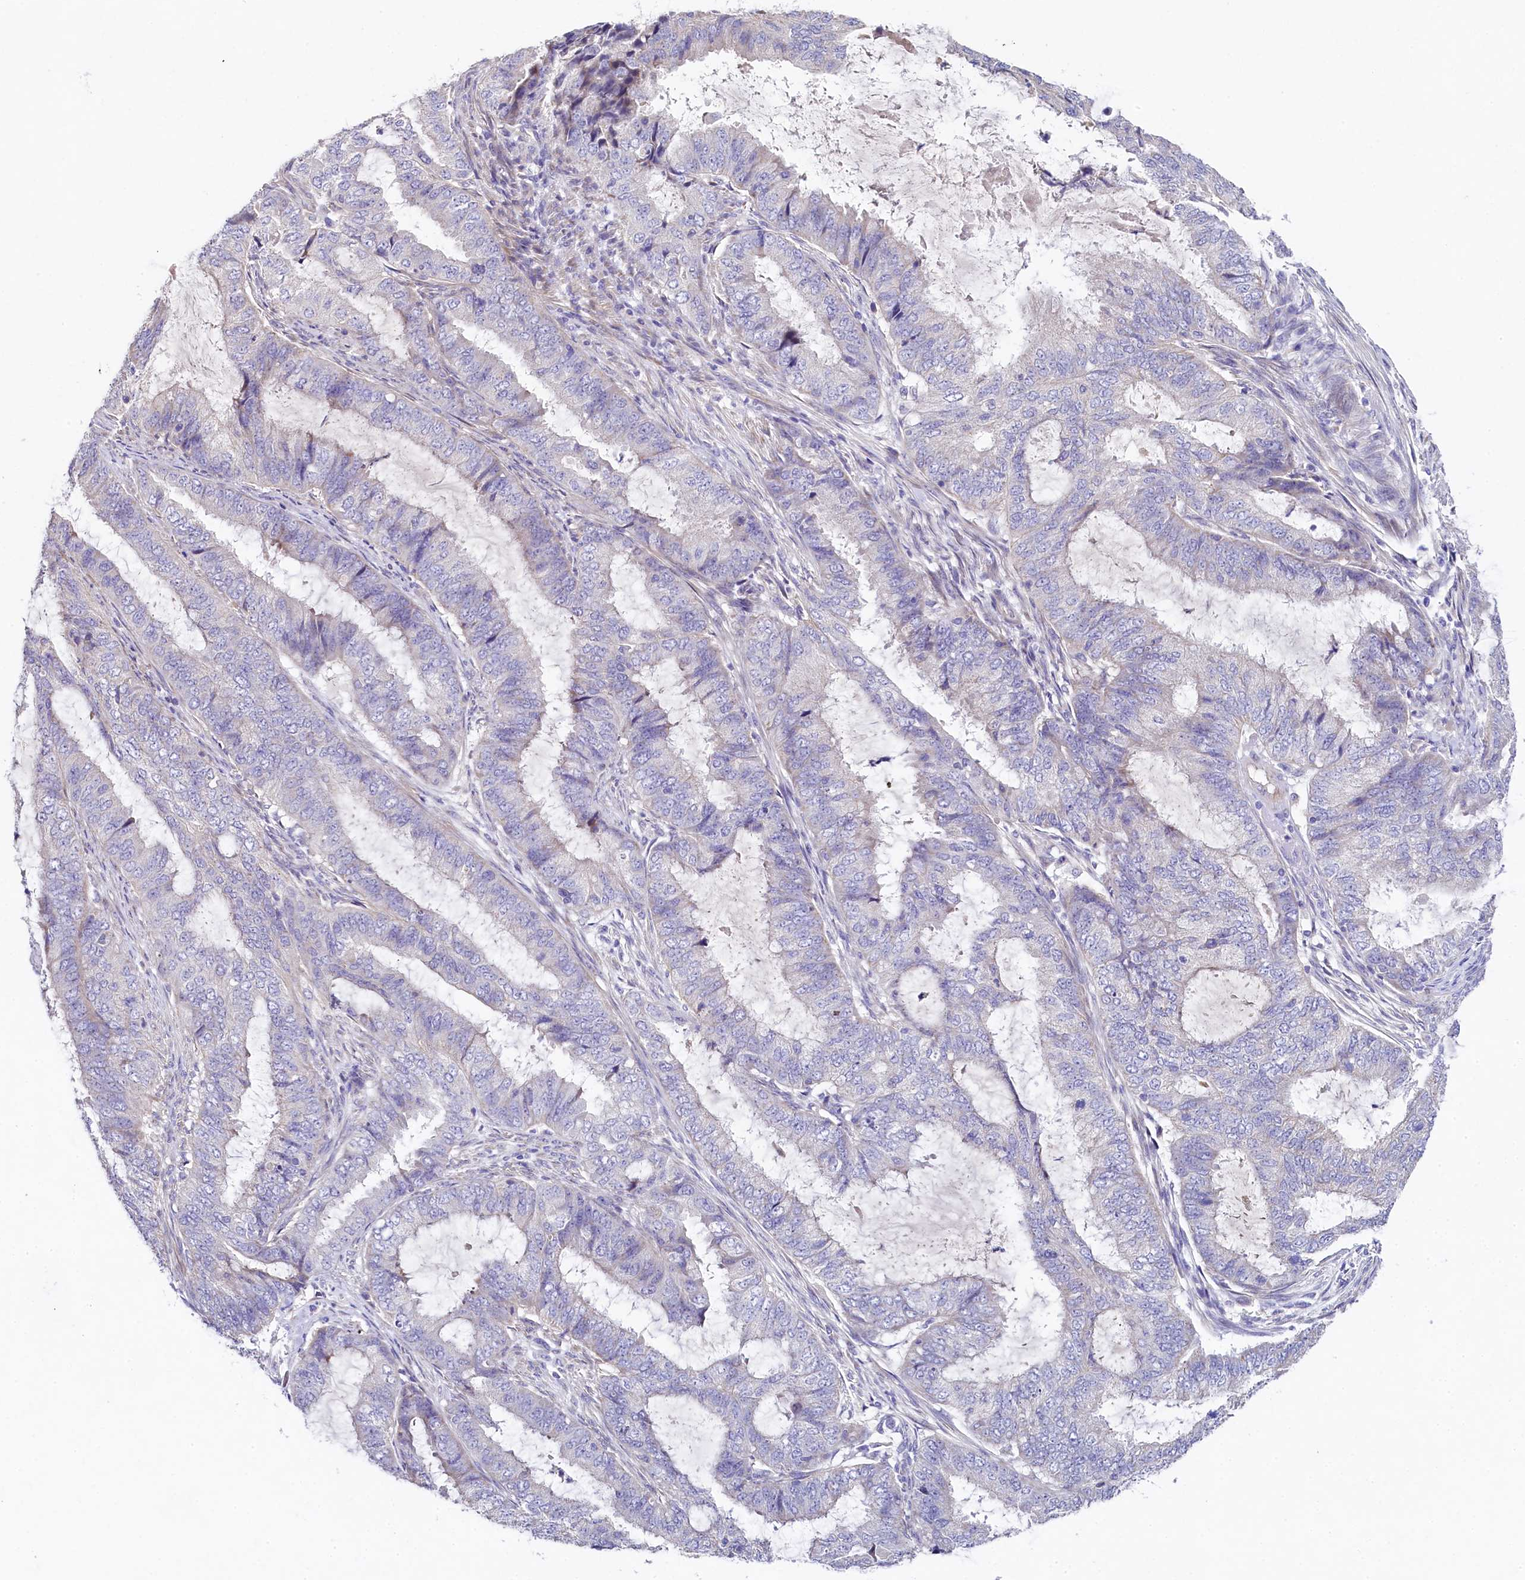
{"staining": {"intensity": "negative", "quantity": "none", "location": "none"}, "tissue": "endometrial cancer", "cell_type": "Tumor cells", "image_type": "cancer", "snomed": [{"axis": "morphology", "description": "Adenocarcinoma, NOS"}, {"axis": "topography", "description": "Endometrium"}], "caption": "This image is of endometrial adenocarcinoma stained with immunohistochemistry to label a protein in brown with the nuclei are counter-stained blue. There is no positivity in tumor cells.", "gene": "FXYD6", "patient": {"sex": "female", "age": 51}}